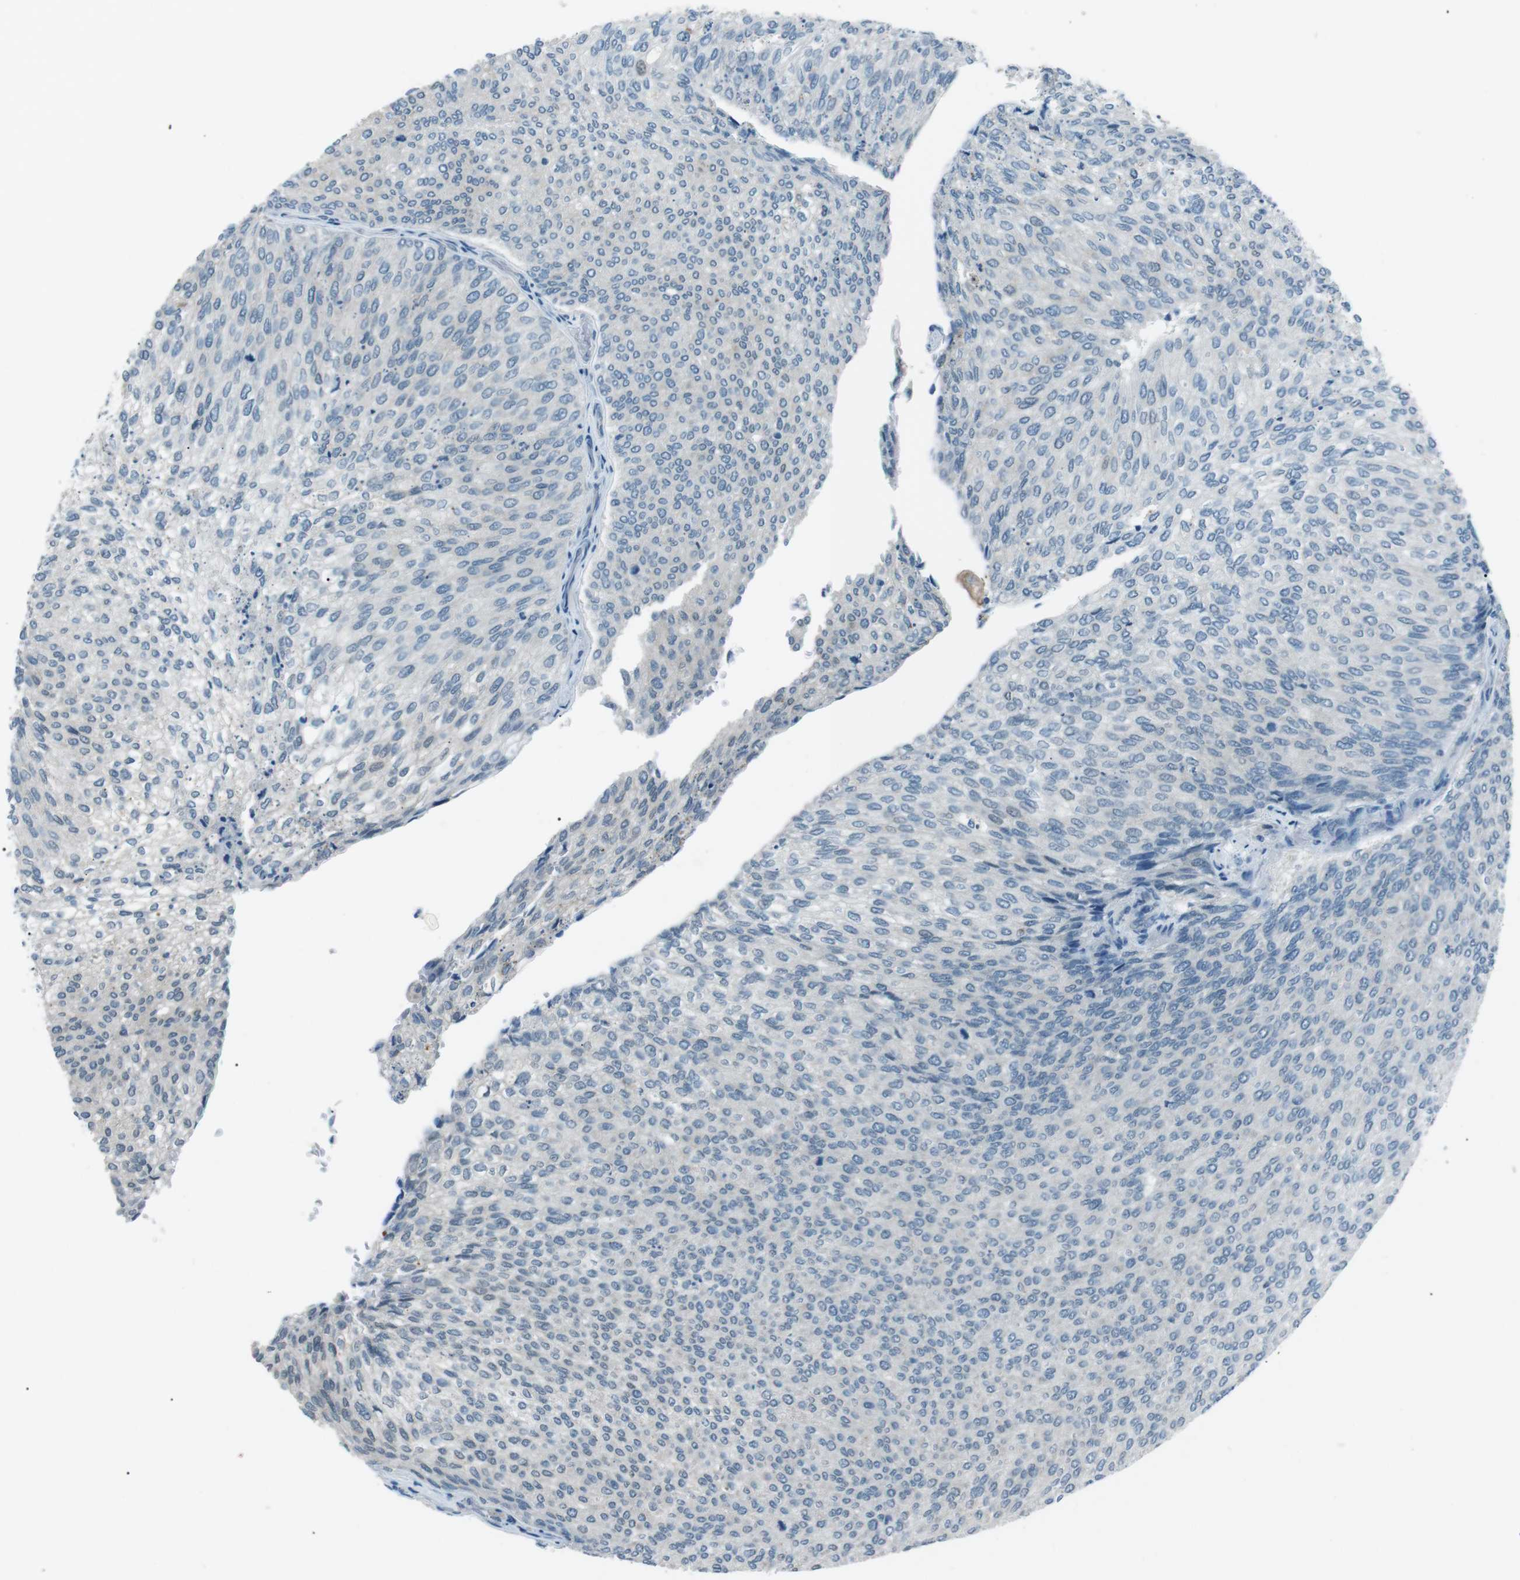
{"staining": {"intensity": "negative", "quantity": "none", "location": "none"}, "tissue": "urothelial cancer", "cell_type": "Tumor cells", "image_type": "cancer", "snomed": [{"axis": "morphology", "description": "Urothelial carcinoma, Low grade"}, {"axis": "topography", "description": "Urinary bladder"}], "caption": "High magnification brightfield microscopy of low-grade urothelial carcinoma stained with DAB (brown) and counterstained with hematoxylin (blue): tumor cells show no significant expression.", "gene": "SERPINB2", "patient": {"sex": "female", "age": 79}}